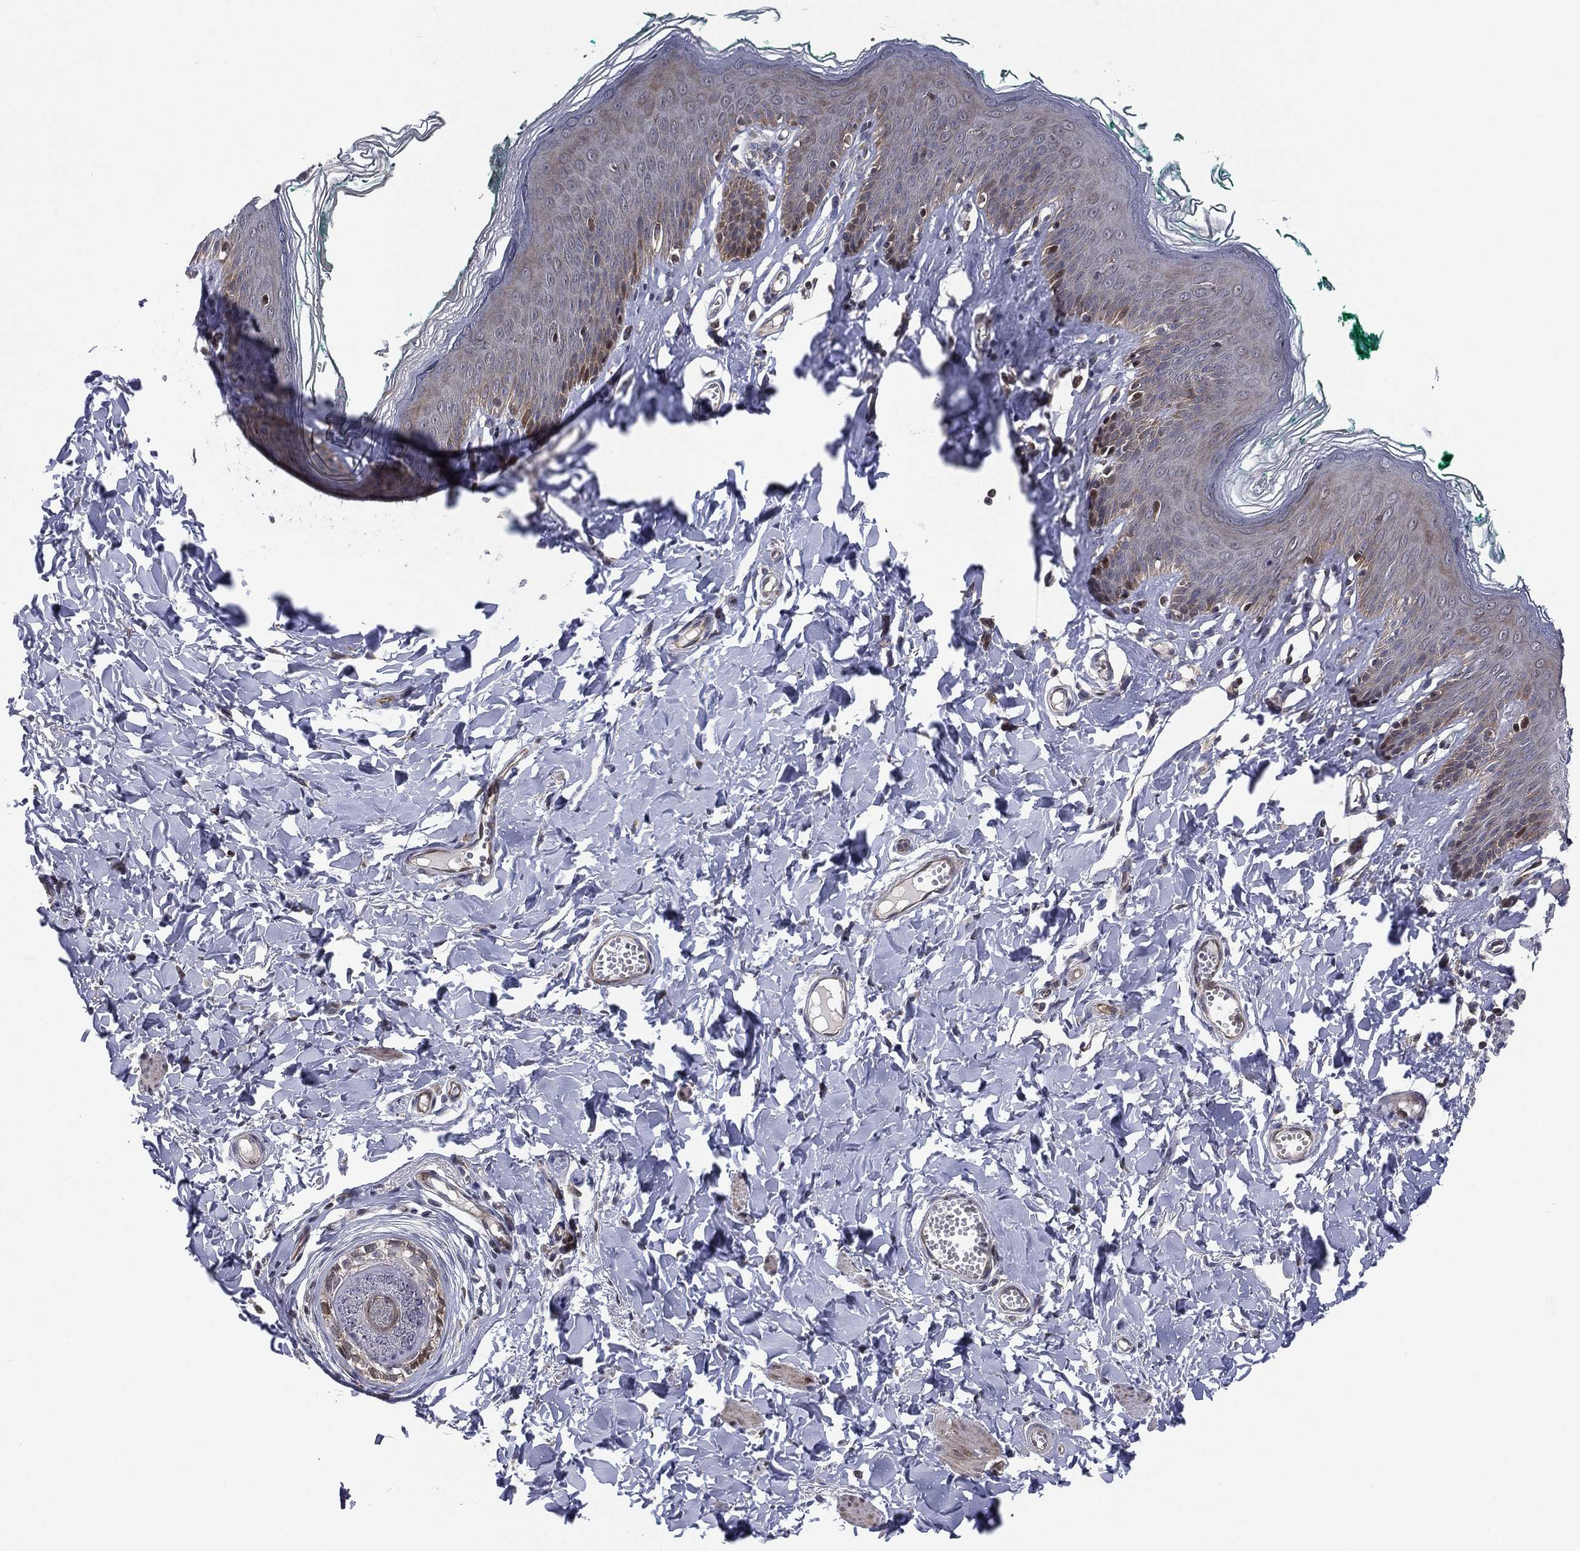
{"staining": {"intensity": "negative", "quantity": "none", "location": "none"}, "tissue": "skin", "cell_type": "Epidermal cells", "image_type": "normal", "snomed": [{"axis": "morphology", "description": "Normal tissue, NOS"}, {"axis": "topography", "description": "Vulva"}], "caption": "Unremarkable skin was stained to show a protein in brown. There is no significant positivity in epidermal cells.", "gene": "UTP14A", "patient": {"sex": "female", "age": 66}}